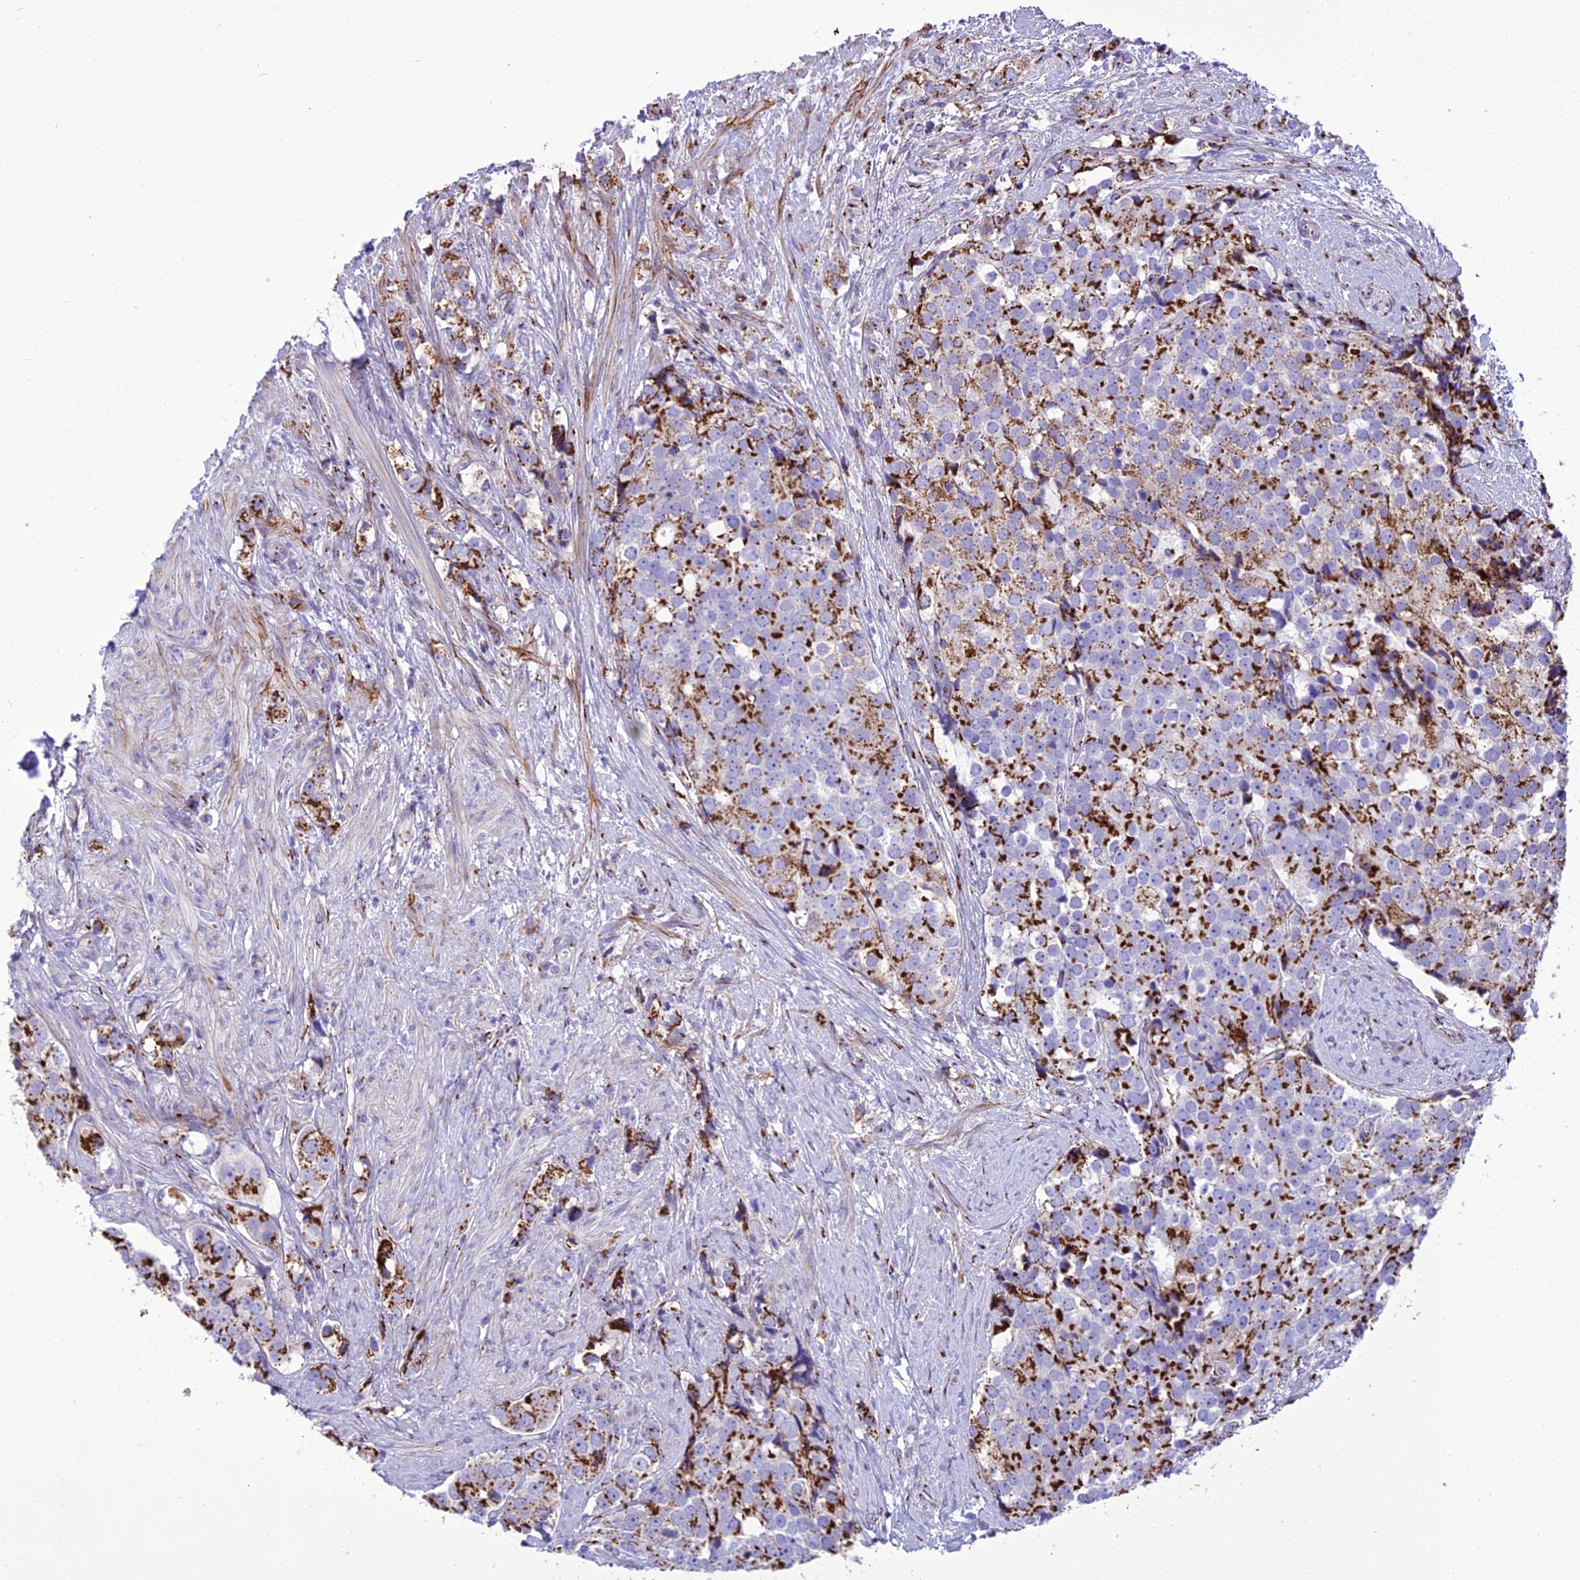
{"staining": {"intensity": "strong", "quantity": ">75%", "location": "cytoplasmic/membranous"}, "tissue": "prostate cancer", "cell_type": "Tumor cells", "image_type": "cancer", "snomed": [{"axis": "morphology", "description": "Adenocarcinoma, High grade"}, {"axis": "topography", "description": "Prostate"}], "caption": "Brown immunohistochemical staining in human adenocarcinoma (high-grade) (prostate) shows strong cytoplasmic/membranous expression in approximately >75% of tumor cells.", "gene": "GOLM2", "patient": {"sex": "male", "age": 49}}